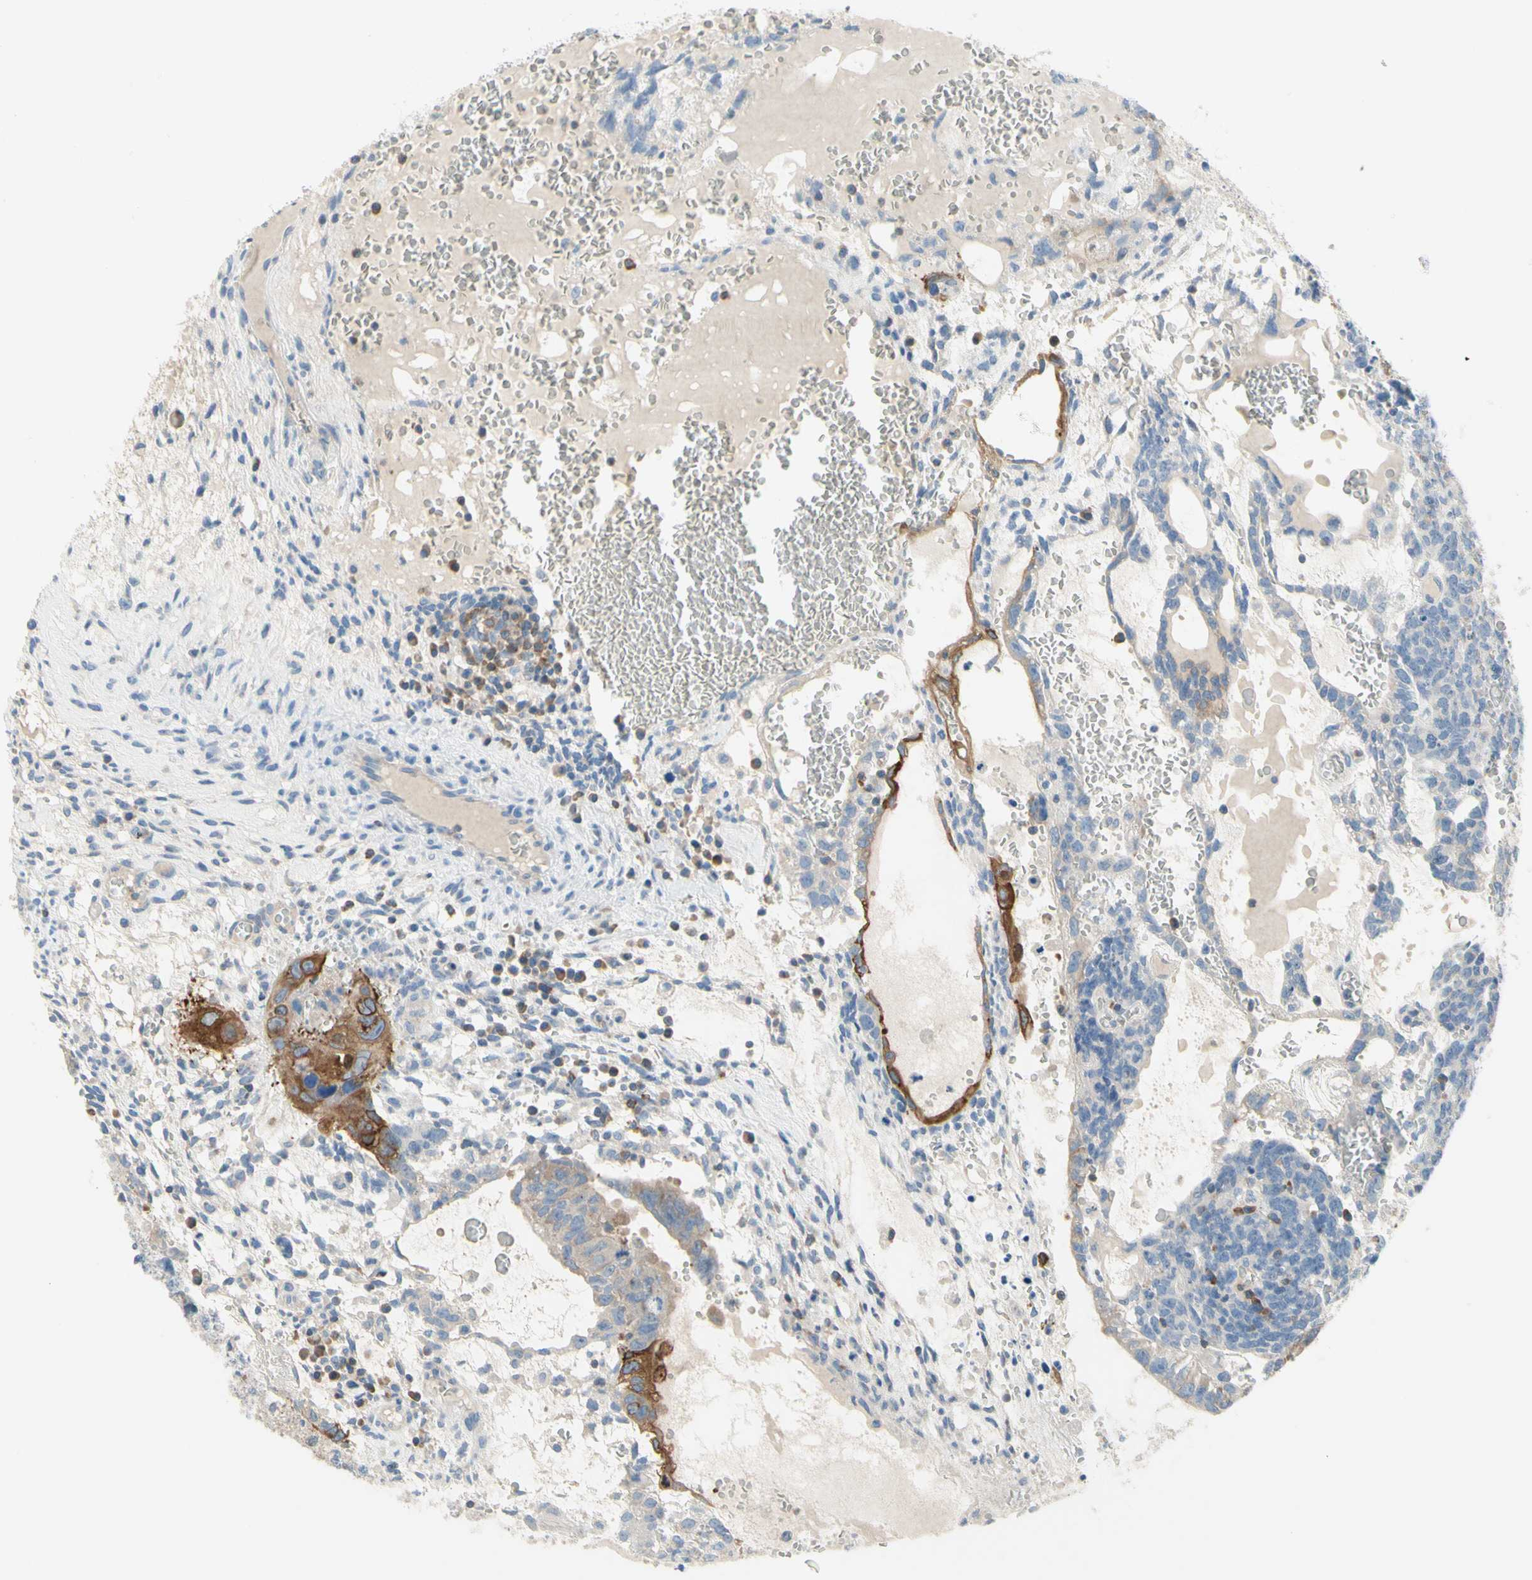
{"staining": {"intensity": "weak", "quantity": ">75%", "location": "cytoplasmic/membranous"}, "tissue": "testis cancer", "cell_type": "Tumor cells", "image_type": "cancer", "snomed": [{"axis": "morphology", "description": "Seminoma, NOS"}, {"axis": "morphology", "description": "Carcinoma, Embryonal, NOS"}, {"axis": "topography", "description": "Testis"}], "caption": "Testis seminoma was stained to show a protein in brown. There is low levels of weak cytoplasmic/membranous staining in about >75% of tumor cells.", "gene": "MUC1", "patient": {"sex": "male", "age": 52}}